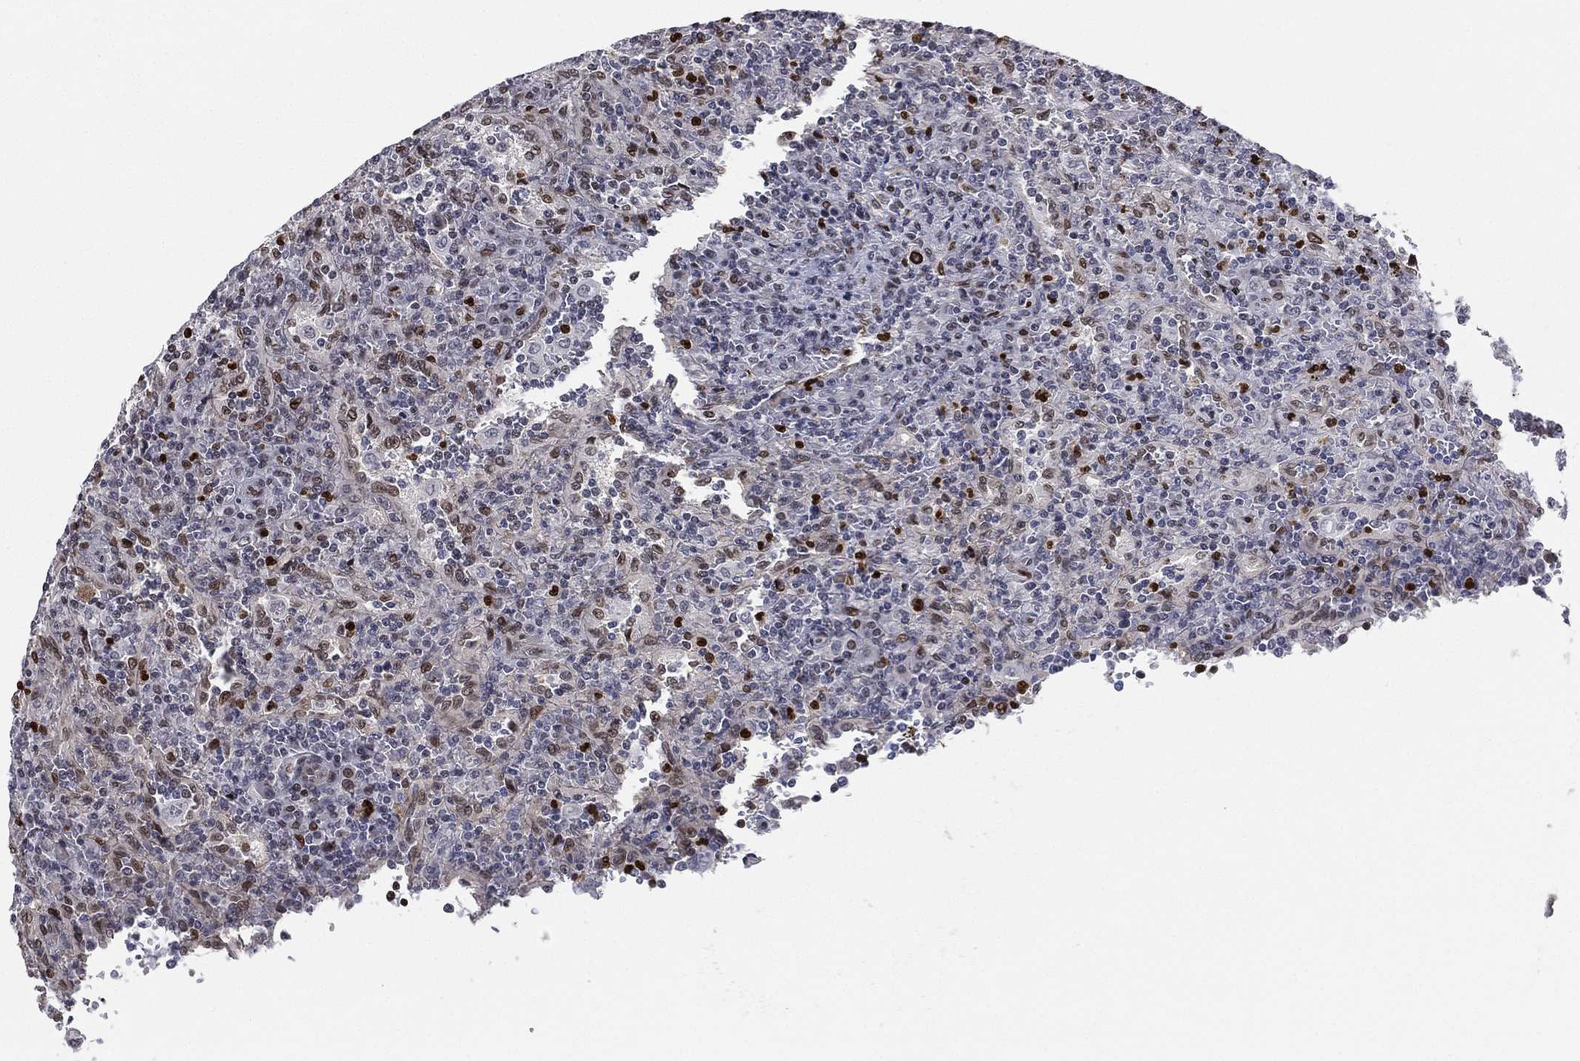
{"staining": {"intensity": "strong", "quantity": "<25%", "location": "nuclear"}, "tissue": "lymphoma", "cell_type": "Tumor cells", "image_type": "cancer", "snomed": [{"axis": "morphology", "description": "Malignant lymphoma, non-Hodgkin's type, Low grade"}, {"axis": "topography", "description": "Spleen"}], "caption": "Low-grade malignant lymphoma, non-Hodgkin's type stained with DAB IHC reveals medium levels of strong nuclear staining in about <25% of tumor cells.", "gene": "LMNB1", "patient": {"sex": "male", "age": 62}}